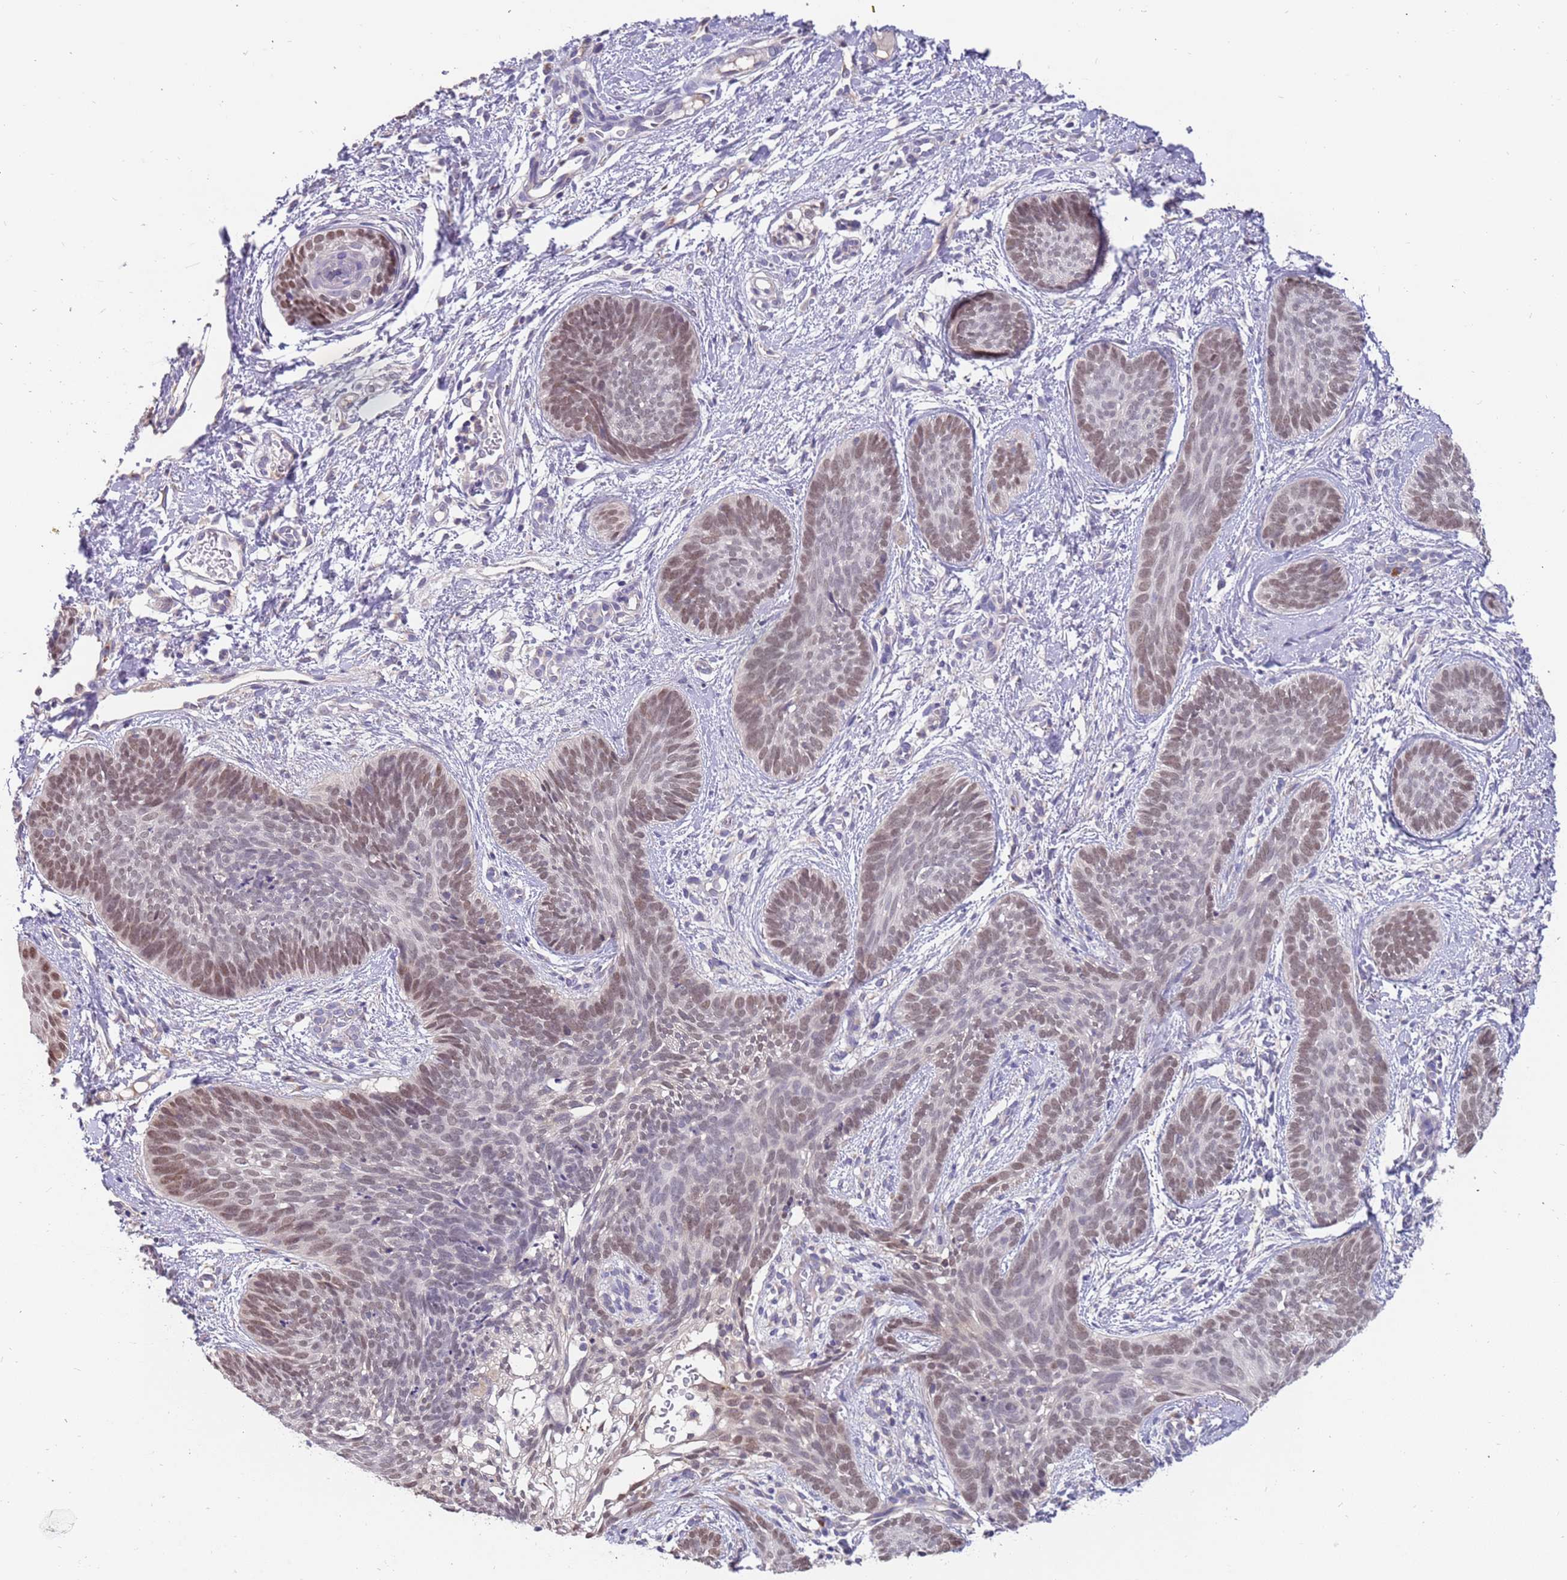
{"staining": {"intensity": "moderate", "quantity": "<25%", "location": "nuclear"}, "tissue": "skin cancer", "cell_type": "Tumor cells", "image_type": "cancer", "snomed": [{"axis": "morphology", "description": "Basal cell carcinoma"}, {"axis": "topography", "description": "Skin"}], "caption": "Immunohistochemical staining of basal cell carcinoma (skin) shows low levels of moderate nuclear staining in about <25% of tumor cells.", "gene": "ZNF746", "patient": {"sex": "female", "age": 81}}